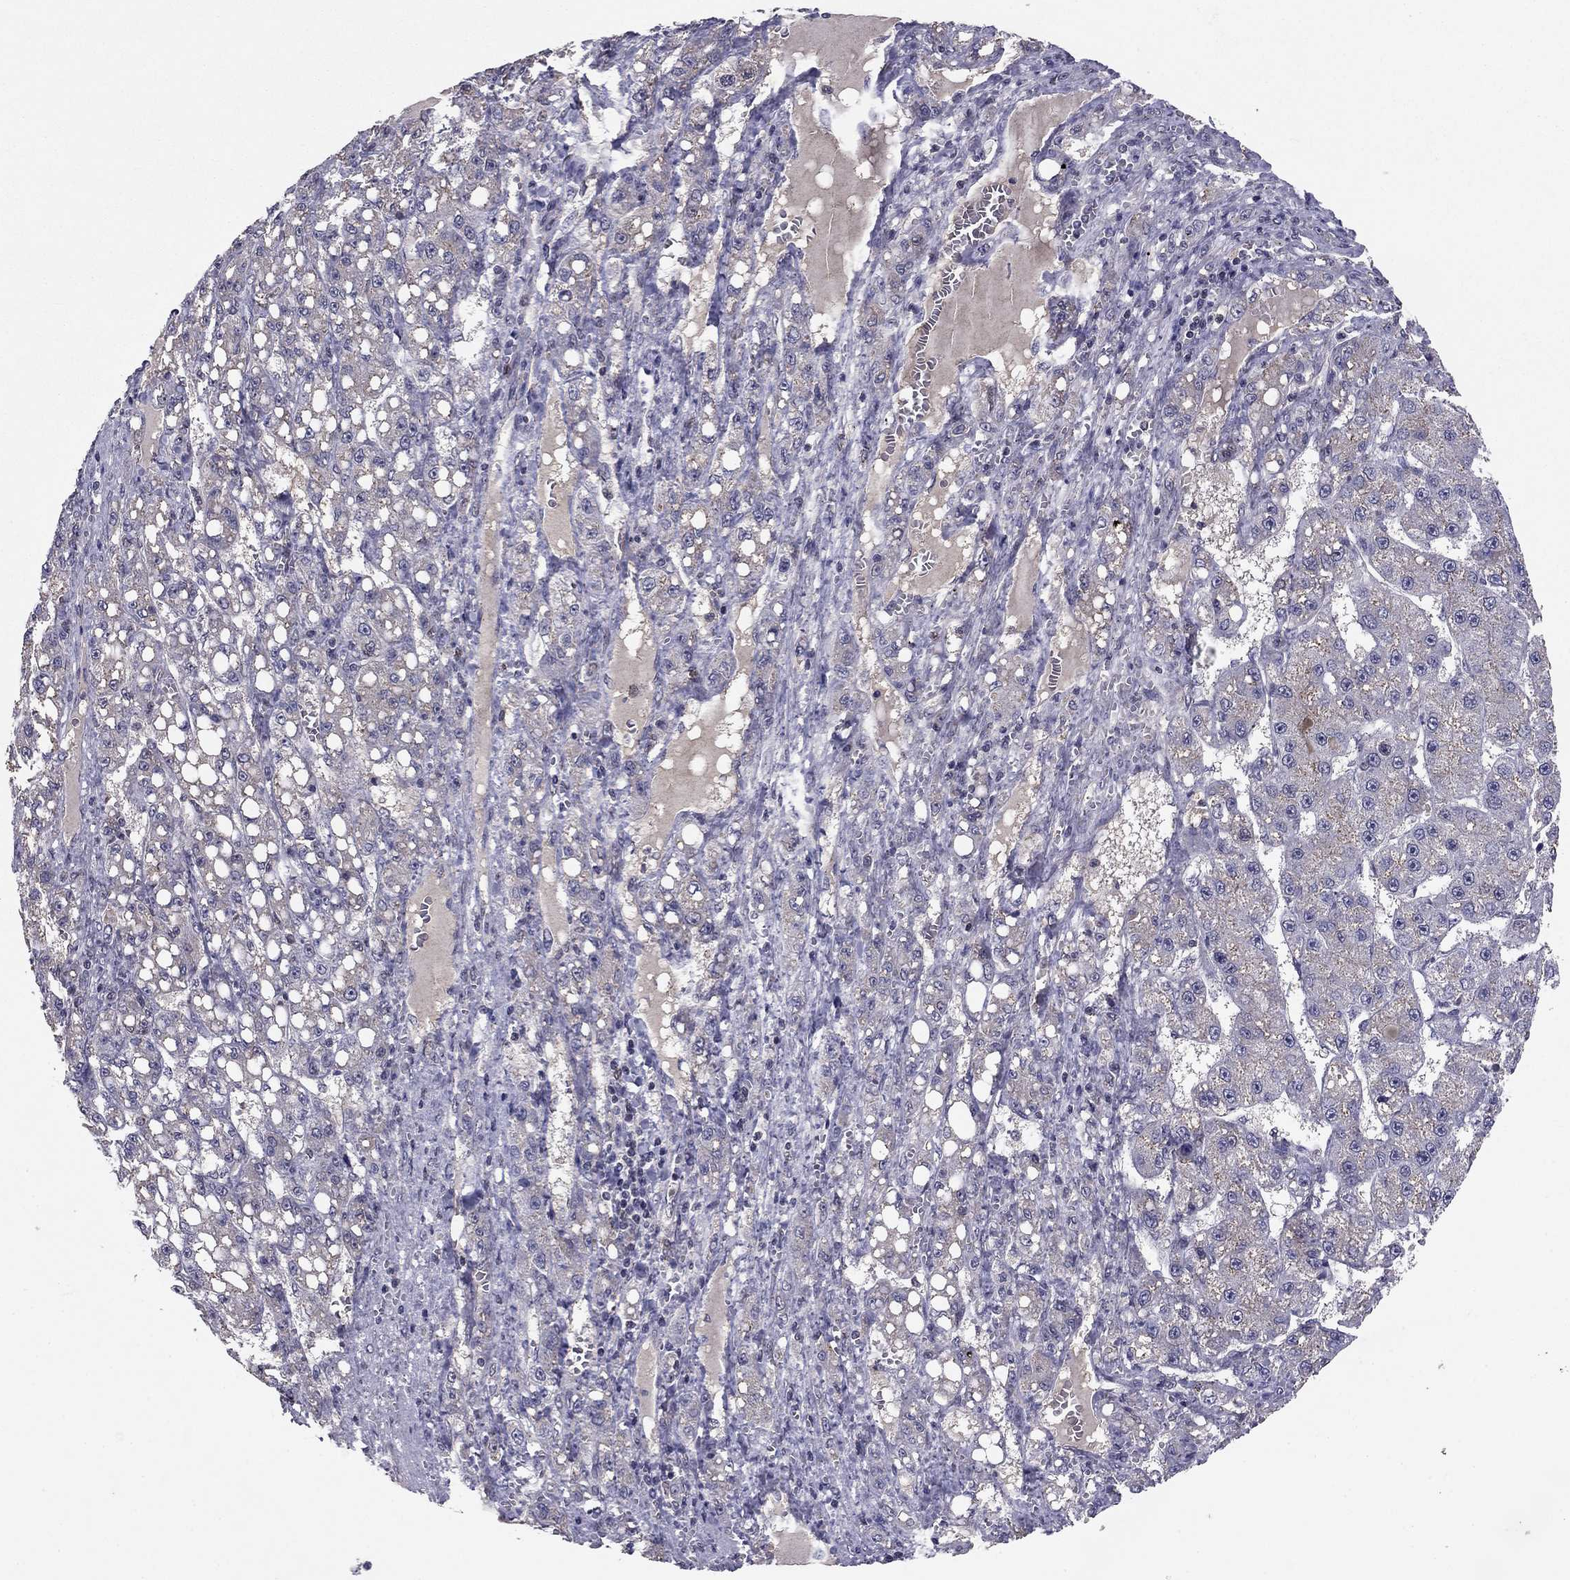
{"staining": {"intensity": "negative", "quantity": "none", "location": "none"}, "tissue": "liver cancer", "cell_type": "Tumor cells", "image_type": "cancer", "snomed": [{"axis": "morphology", "description": "Carcinoma, Hepatocellular, NOS"}, {"axis": "topography", "description": "Liver"}], "caption": "IHC image of neoplastic tissue: human liver cancer stained with DAB reveals no significant protein expression in tumor cells. The staining is performed using DAB (3,3'-diaminobenzidine) brown chromogen with nuclei counter-stained in using hematoxylin.", "gene": "HCN1", "patient": {"sex": "female", "age": 65}}